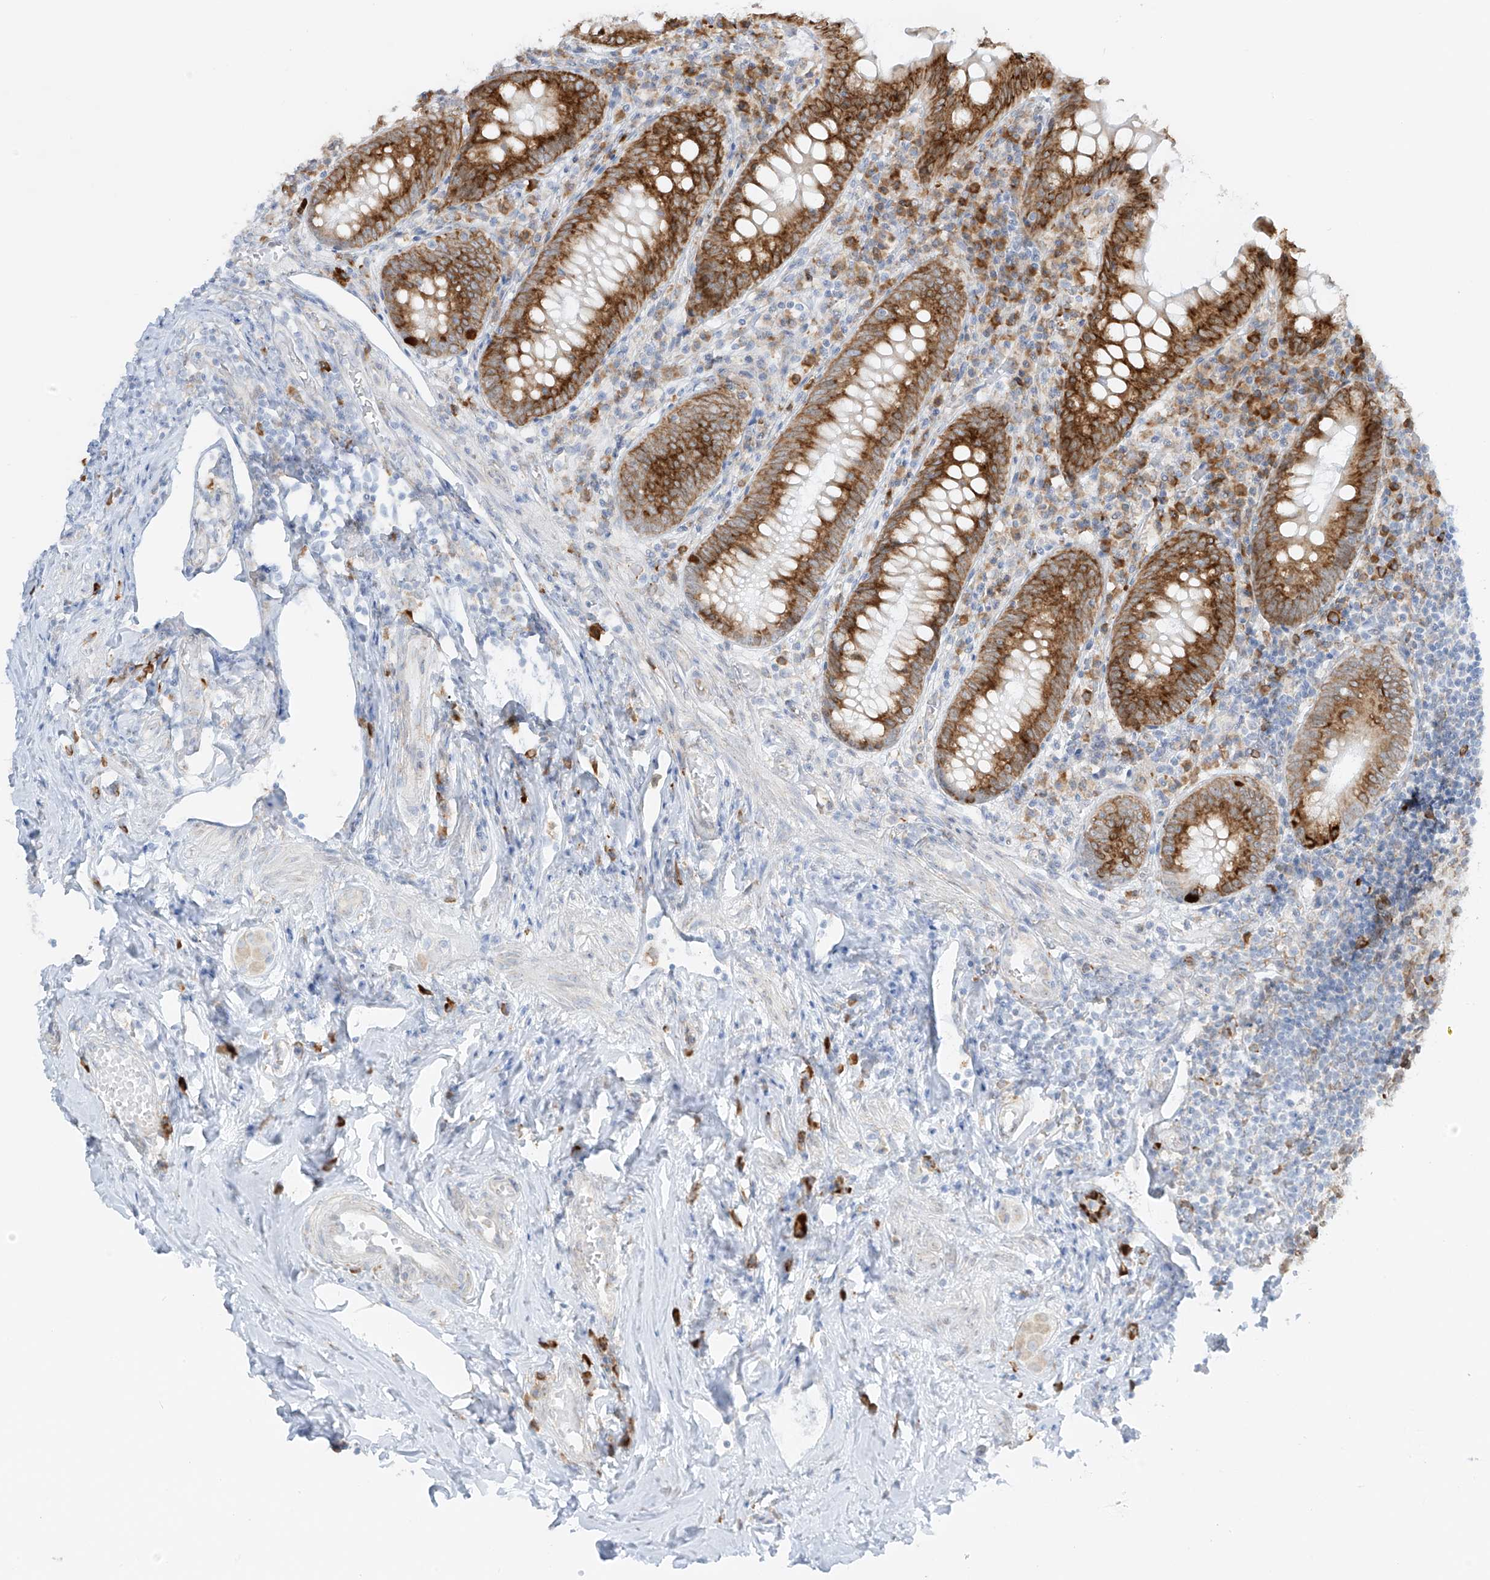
{"staining": {"intensity": "strong", "quantity": ">75%", "location": "cytoplasmic/membranous"}, "tissue": "appendix", "cell_type": "Glandular cells", "image_type": "normal", "snomed": [{"axis": "morphology", "description": "Normal tissue, NOS"}, {"axis": "topography", "description": "Appendix"}], "caption": "The histopathology image reveals immunohistochemical staining of normal appendix. There is strong cytoplasmic/membranous expression is seen in about >75% of glandular cells.", "gene": "LRRC59", "patient": {"sex": "female", "age": 54}}